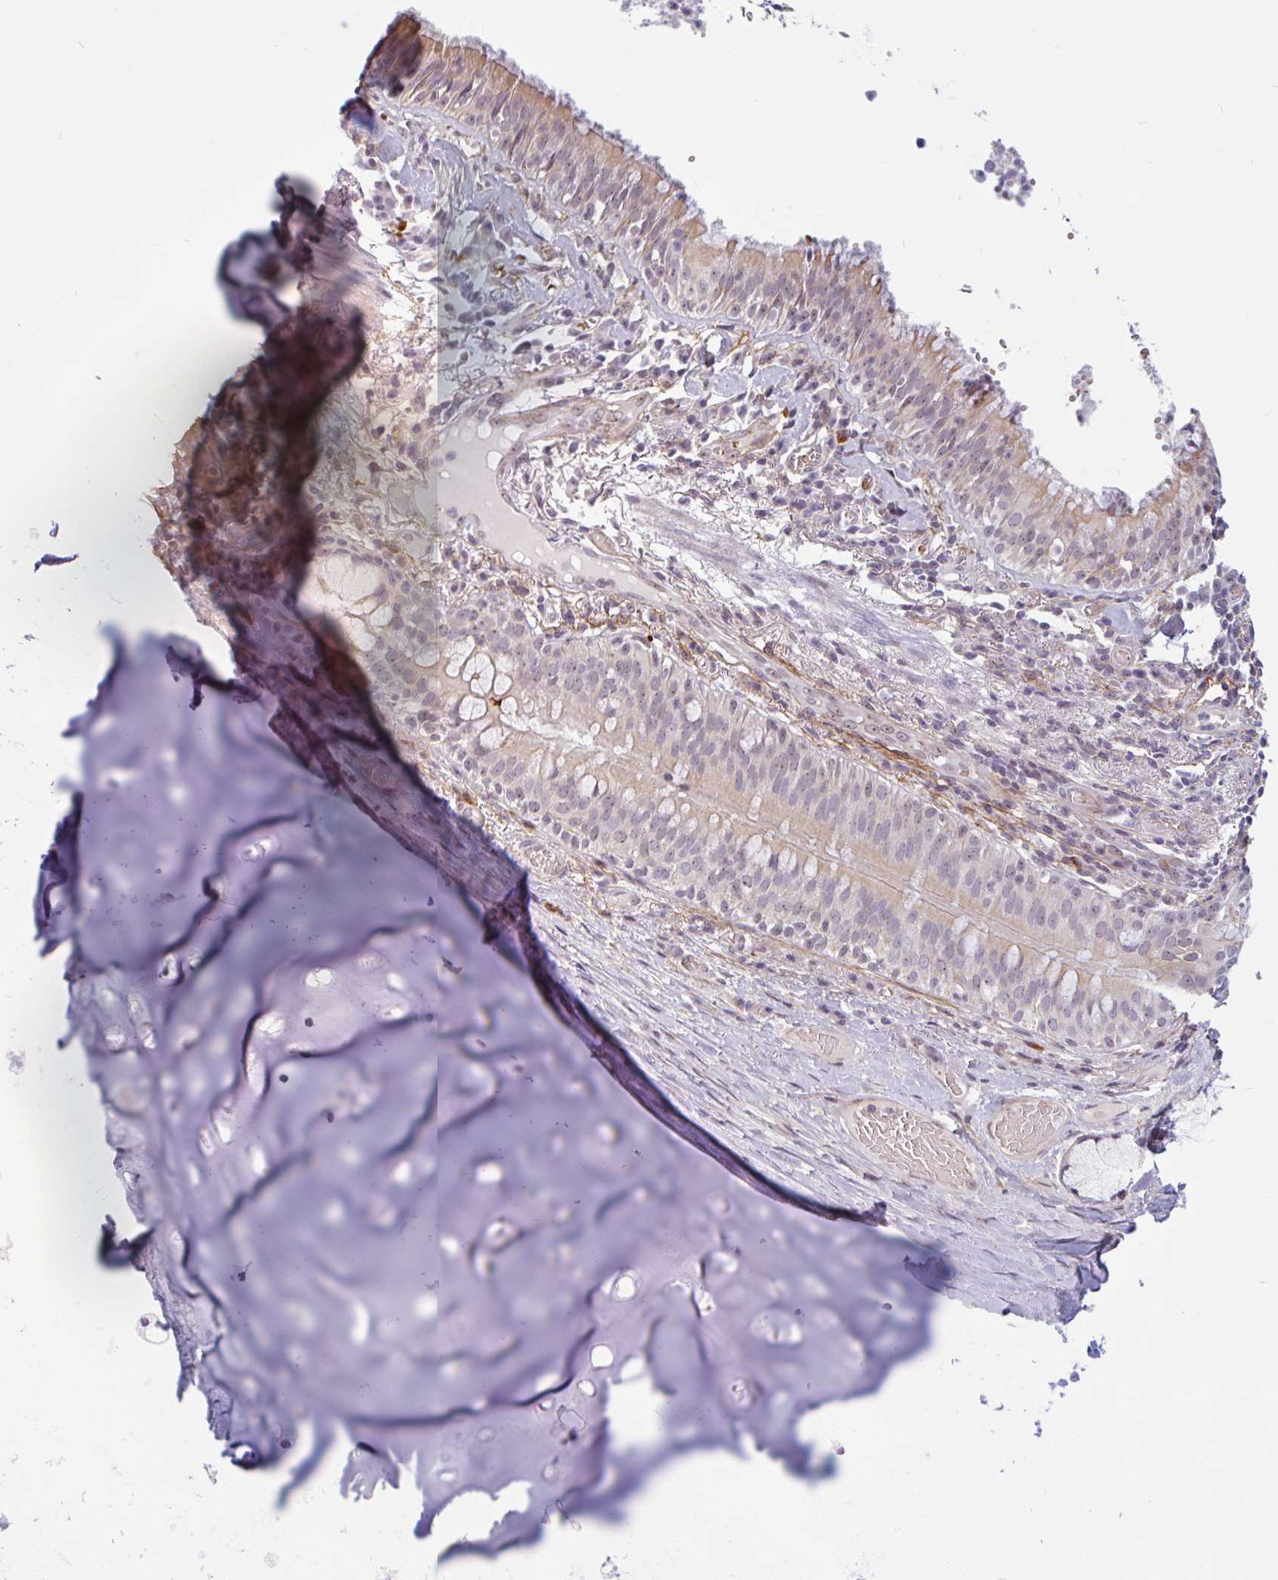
{"staining": {"intensity": "negative", "quantity": "none", "location": "none"}, "tissue": "soft tissue", "cell_type": "Chondrocytes", "image_type": "normal", "snomed": [{"axis": "morphology", "description": "Normal tissue, NOS"}, {"axis": "topography", "description": "Cartilage tissue"}, {"axis": "topography", "description": "Bronchus"}], "caption": "Immunohistochemistry (IHC) of normal soft tissue demonstrates no positivity in chondrocytes. (Stains: DAB immunohistochemistry (IHC) with hematoxylin counter stain, Microscopy: brightfield microscopy at high magnification).", "gene": "TMEM119", "patient": {"sex": "male", "age": 56}}